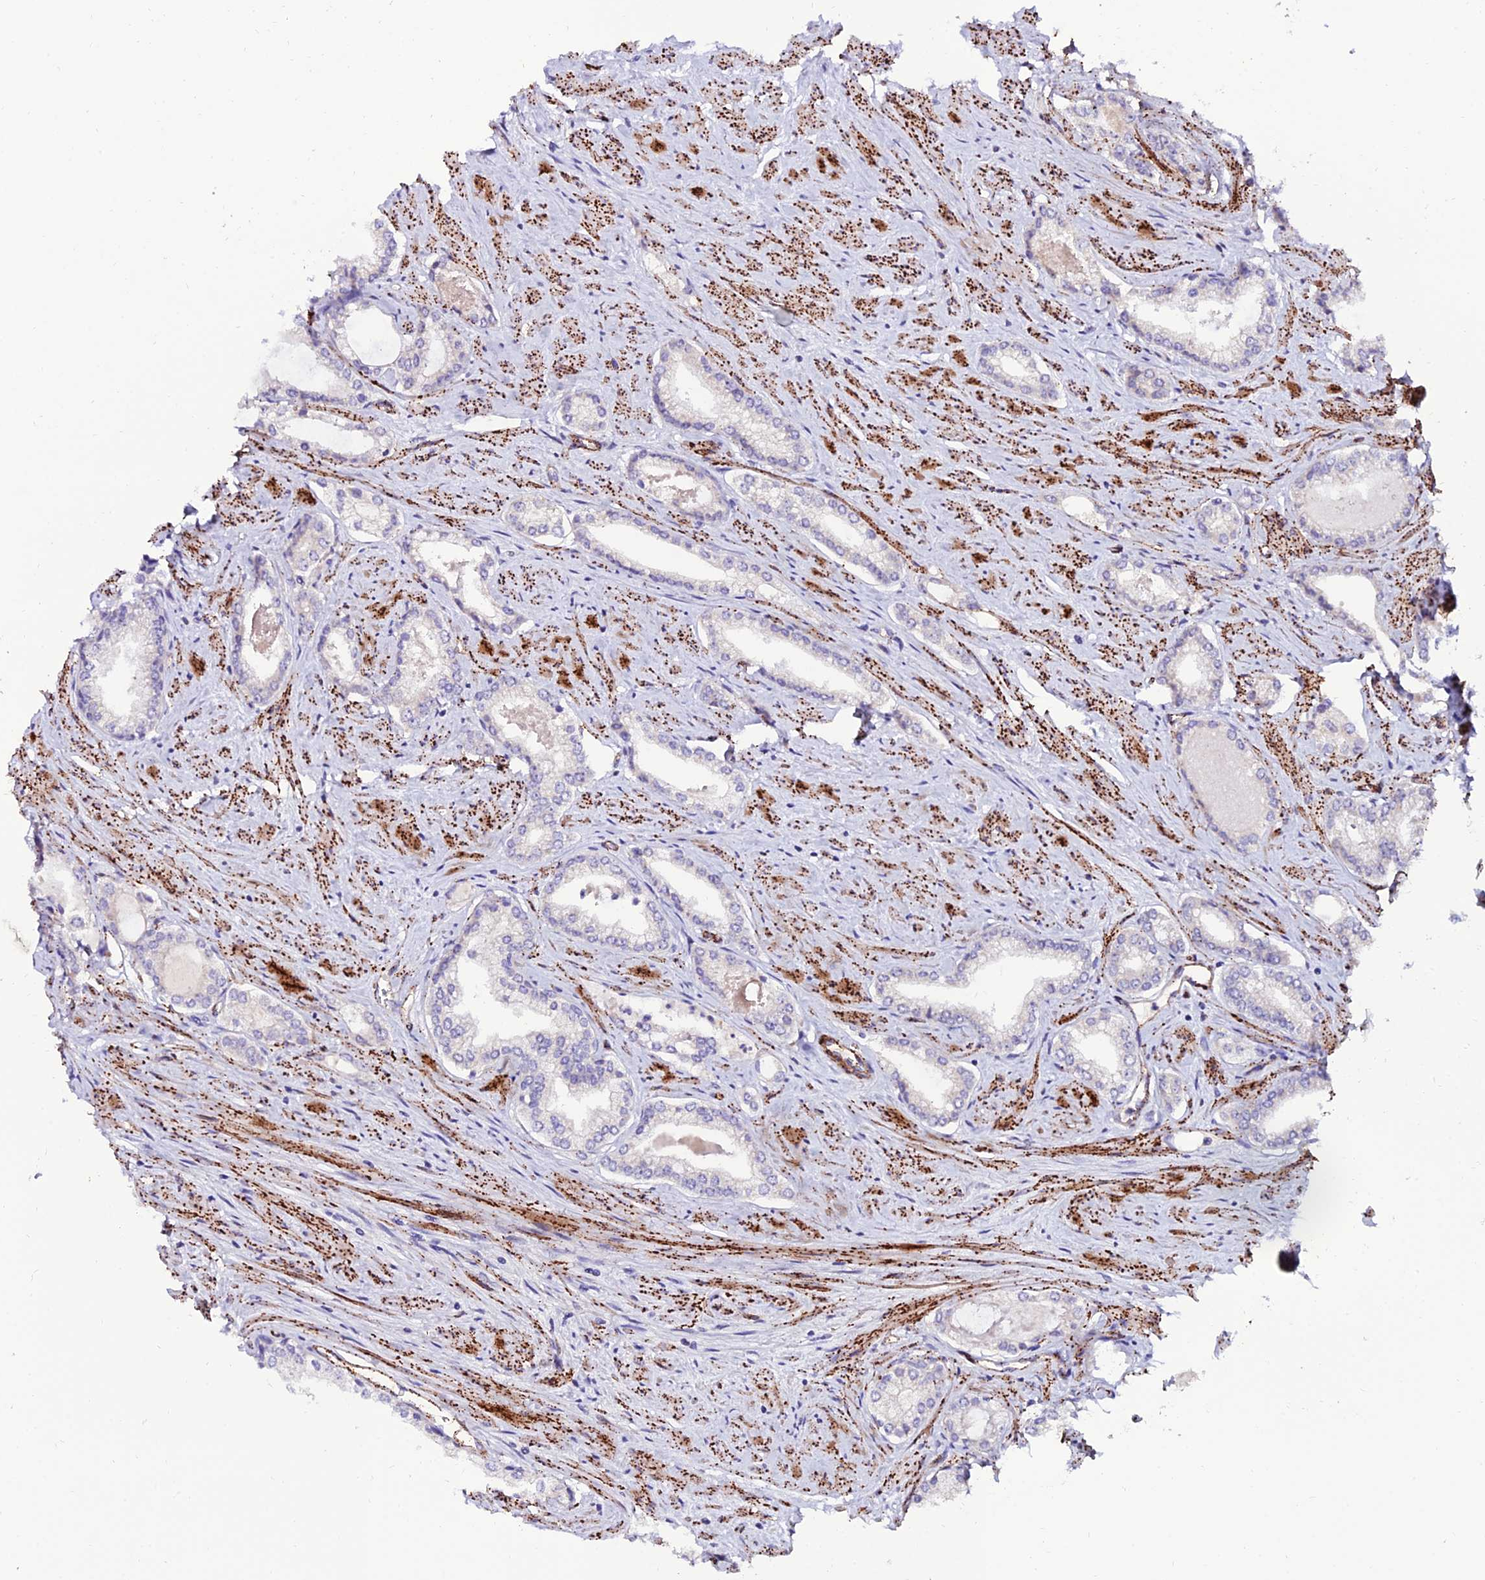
{"staining": {"intensity": "negative", "quantity": "none", "location": "none"}, "tissue": "prostate cancer", "cell_type": "Tumor cells", "image_type": "cancer", "snomed": [{"axis": "morphology", "description": "Adenocarcinoma, Low grade"}, {"axis": "topography", "description": "Prostate and seminal vesicle, NOS"}], "caption": "Tumor cells show no significant protein positivity in low-grade adenocarcinoma (prostate).", "gene": "ALDH3B2", "patient": {"sex": "male", "age": 60}}